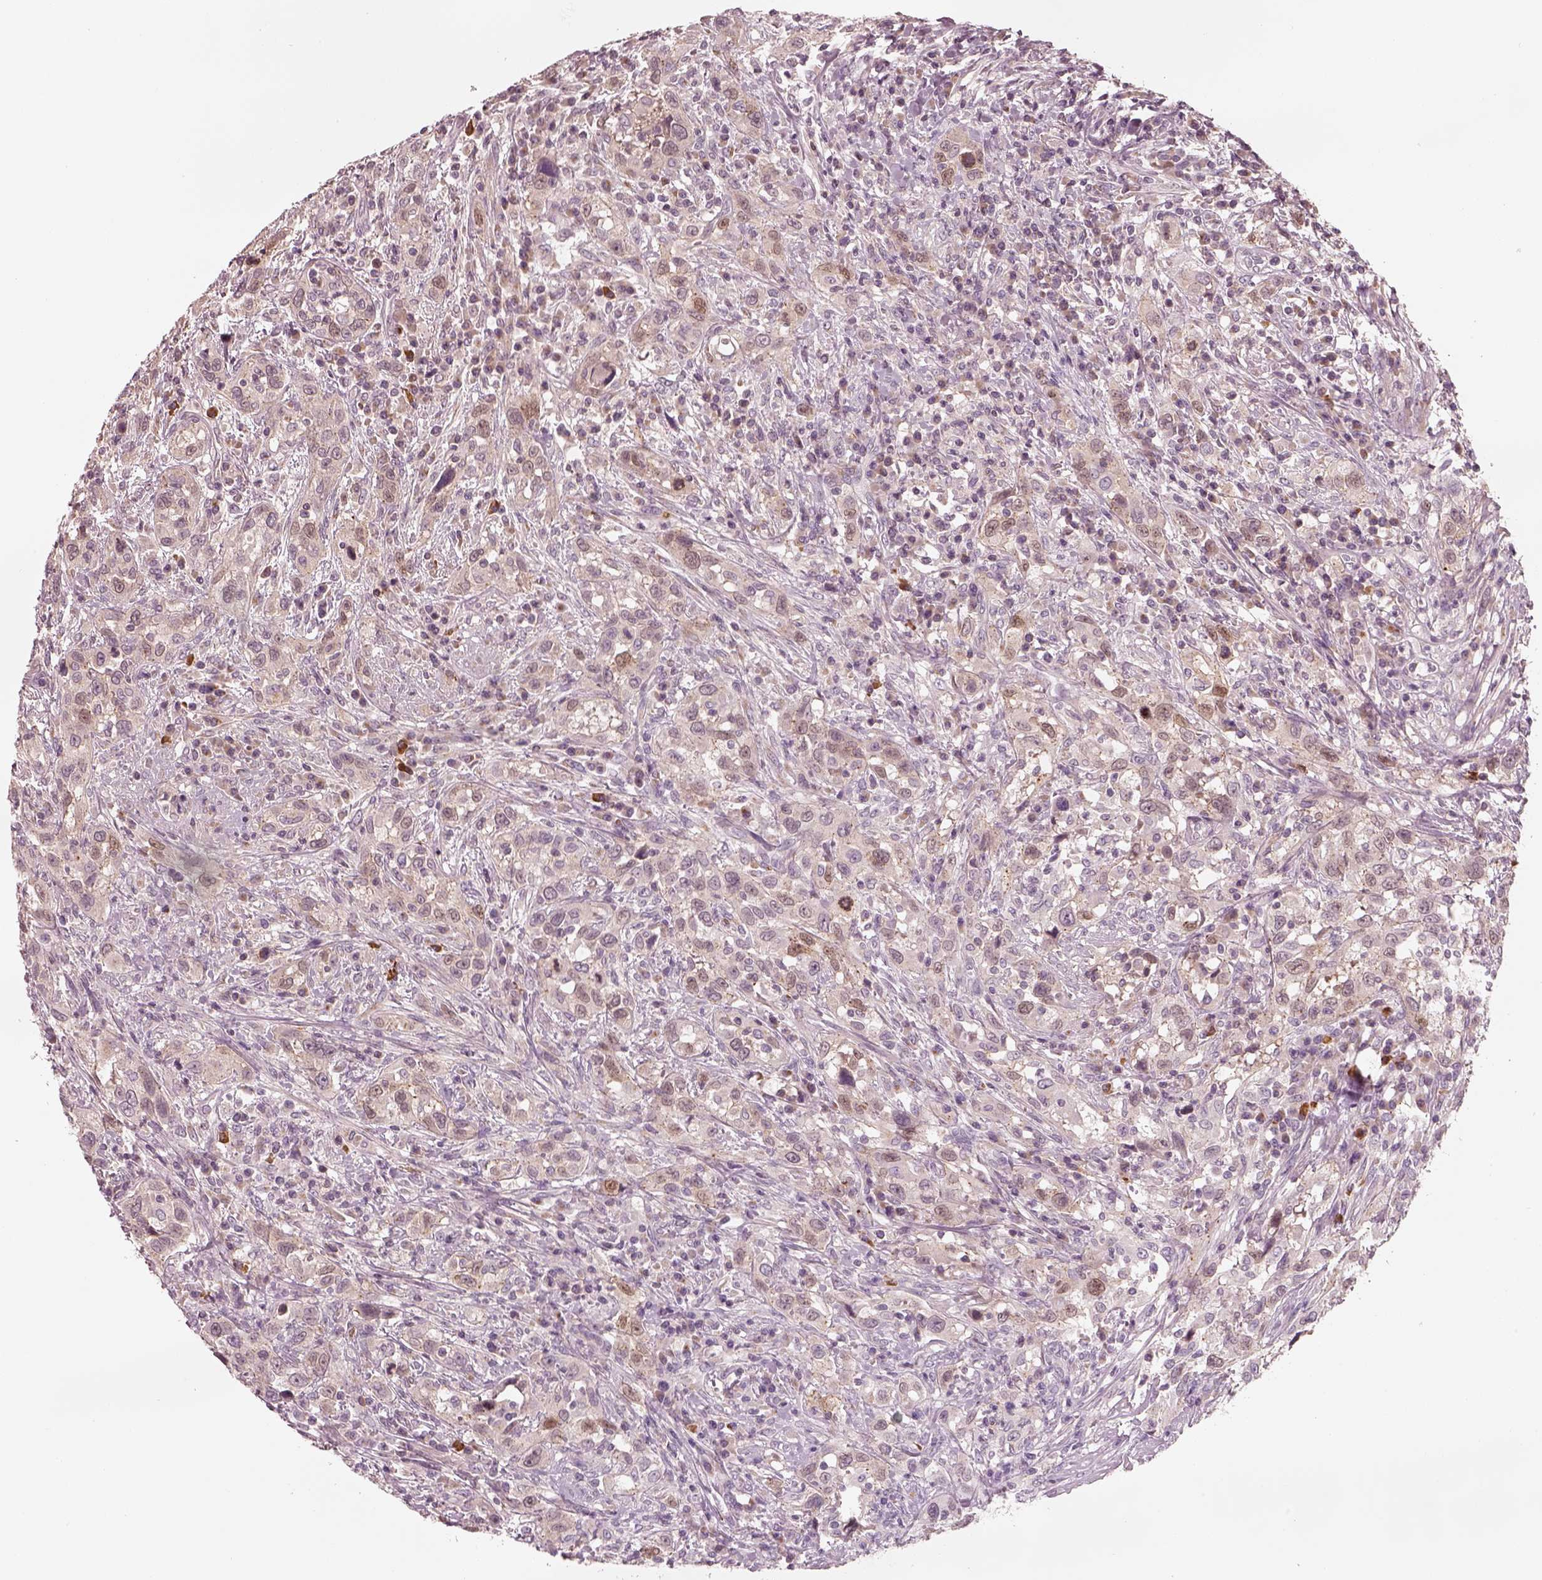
{"staining": {"intensity": "moderate", "quantity": "<25%", "location": "nuclear"}, "tissue": "urothelial cancer", "cell_type": "Tumor cells", "image_type": "cancer", "snomed": [{"axis": "morphology", "description": "Urothelial carcinoma, NOS"}, {"axis": "morphology", "description": "Urothelial carcinoma, High grade"}, {"axis": "topography", "description": "Urinary bladder"}], "caption": "Immunohistochemistry staining of transitional cell carcinoma, which shows low levels of moderate nuclear expression in about <25% of tumor cells indicating moderate nuclear protein positivity. The staining was performed using DAB (brown) for protein detection and nuclei were counterstained in hematoxylin (blue).", "gene": "SDCBP2", "patient": {"sex": "female", "age": 64}}